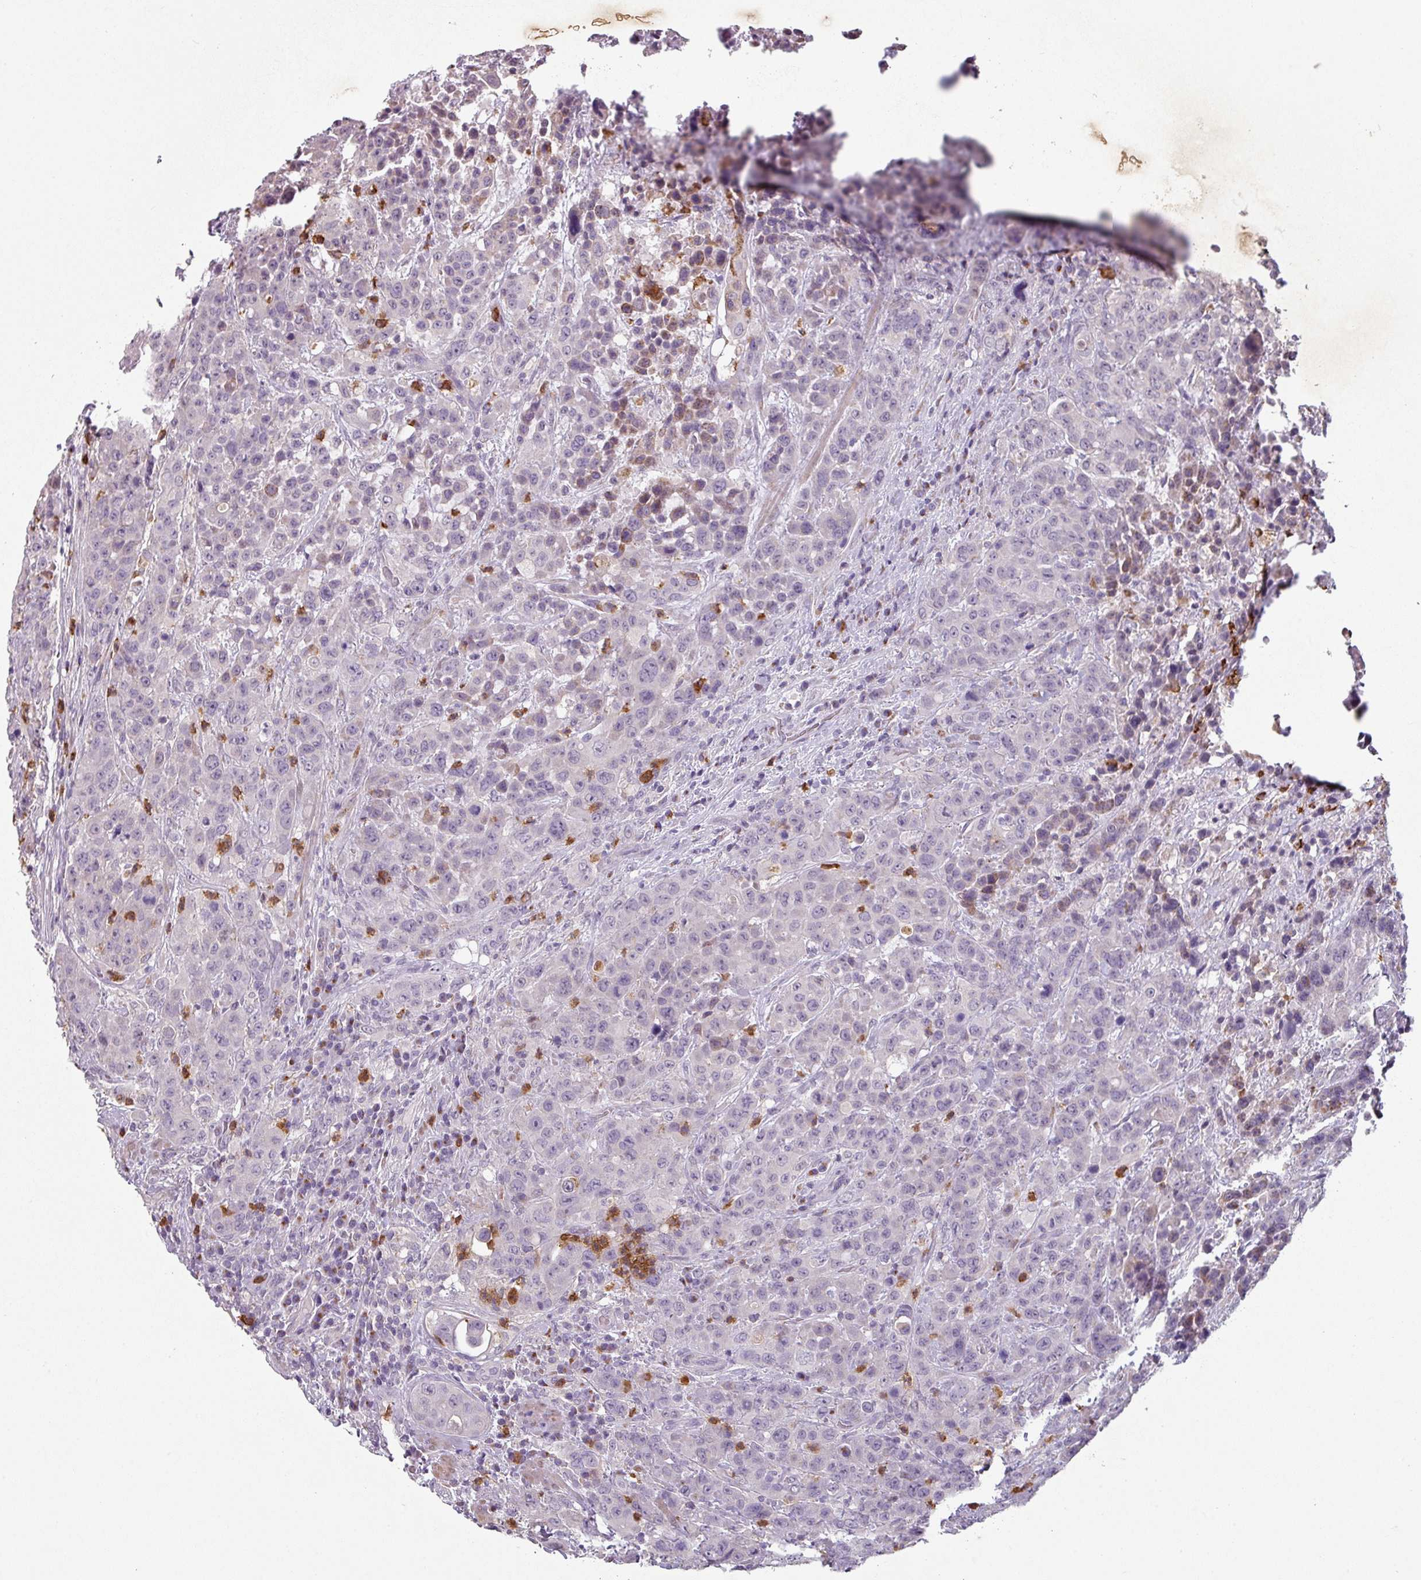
{"staining": {"intensity": "negative", "quantity": "none", "location": "none"}, "tissue": "colorectal cancer", "cell_type": "Tumor cells", "image_type": "cancer", "snomed": [{"axis": "morphology", "description": "Adenocarcinoma, NOS"}, {"axis": "topography", "description": "Colon"}], "caption": "Tumor cells are negative for brown protein staining in colorectal adenocarcinoma.", "gene": "MAGEC3", "patient": {"sex": "male", "age": 62}}